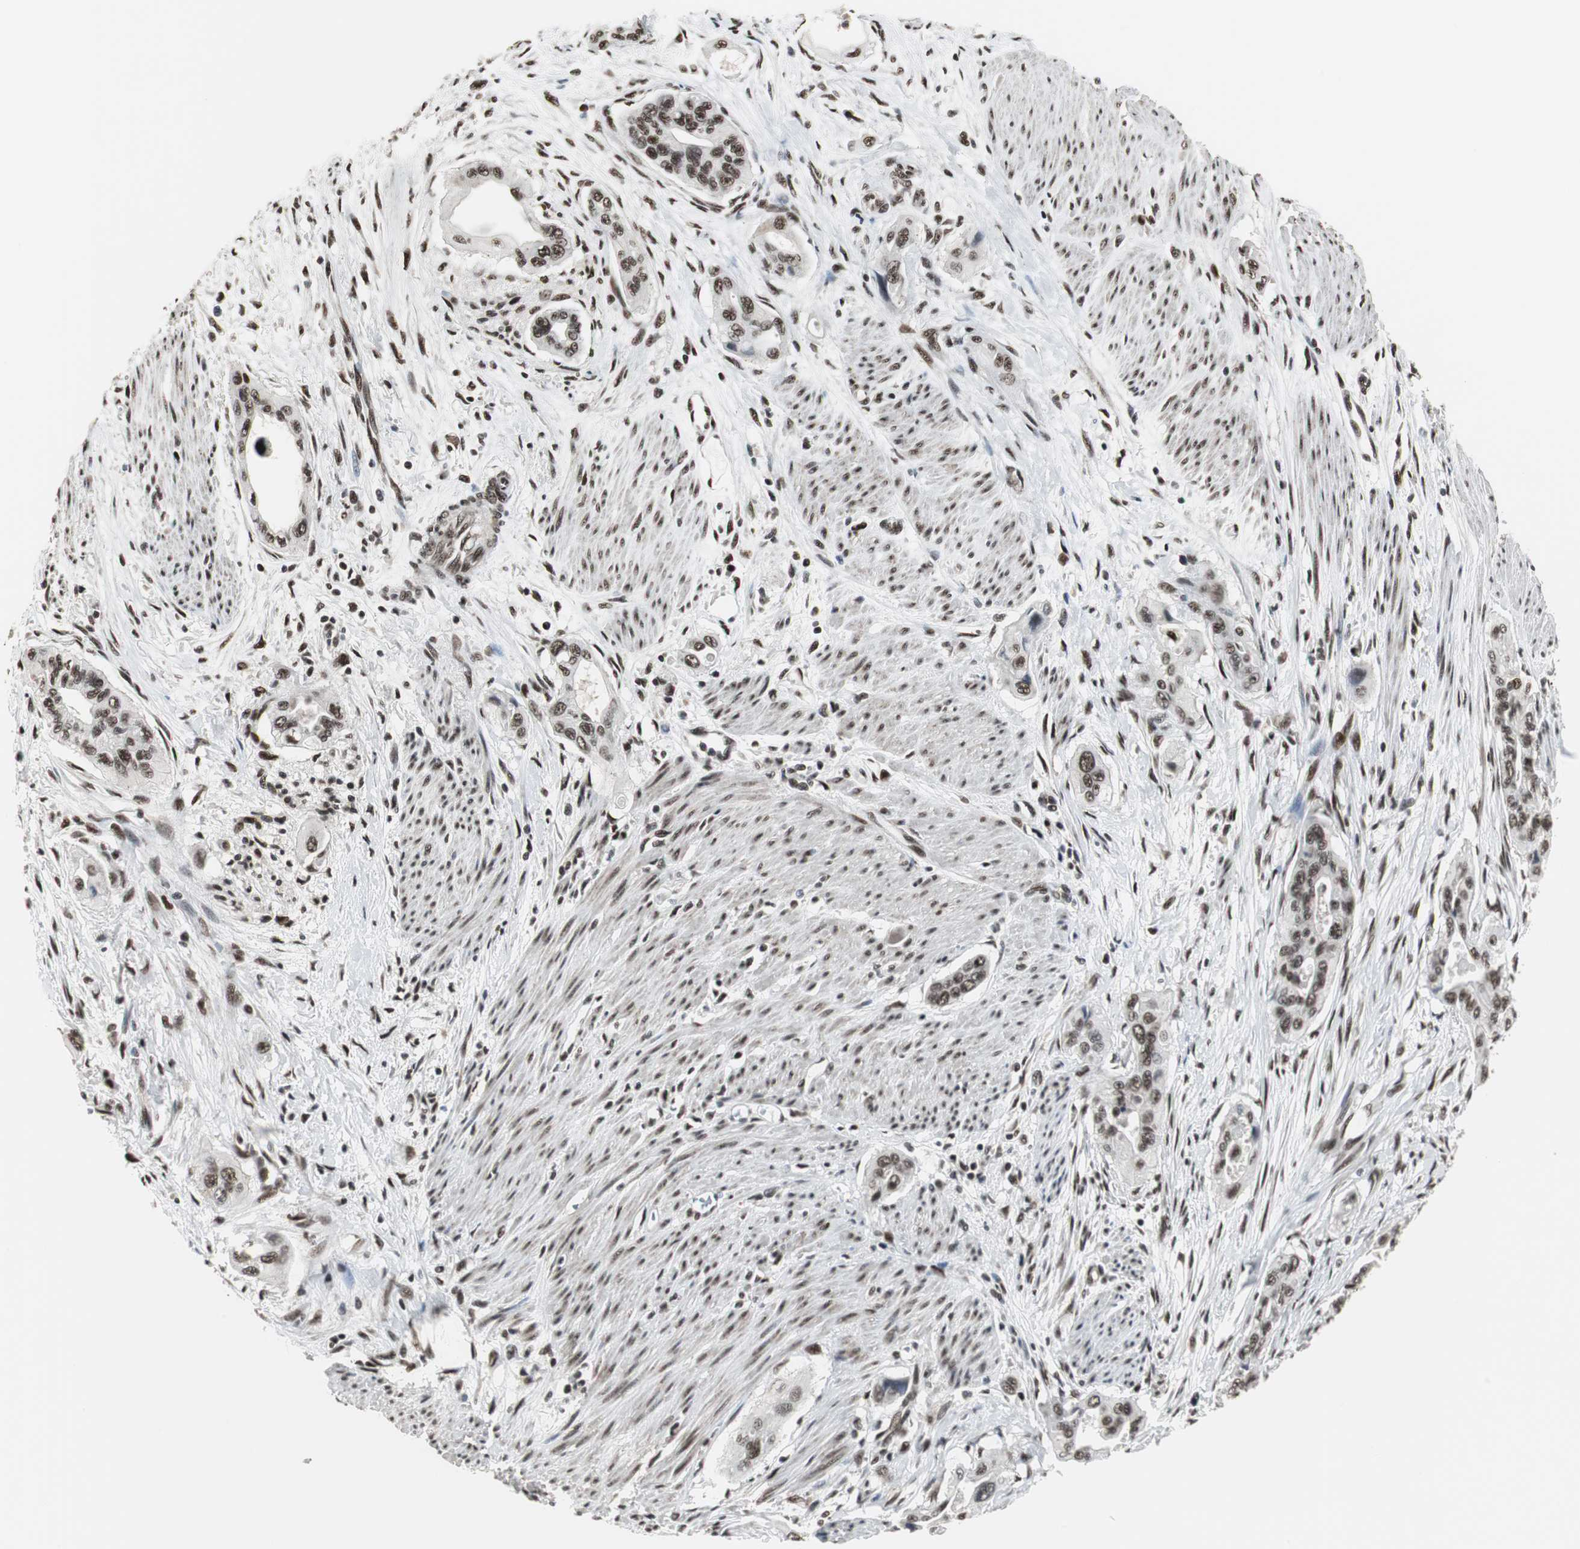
{"staining": {"intensity": "strong", "quantity": ">75%", "location": "nuclear"}, "tissue": "pancreatic cancer", "cell_type": "Tumor cells", "image_type": "cancer", "snomed": [{"axis": "morphology", "description": "Adenocarcinoma, NOS"}, {"axis": "topography", "description": "Pancreas"}], "caption": "A brown stain labels strong nuclear staining of a protein in pancreatic cancer (adenocarcinoma) tumor cells. The protein of interest is shown in brown color, while the nuclei are stained blue.", "gene": "CDK9", "patient": {"sex": "male", "age": 77}}